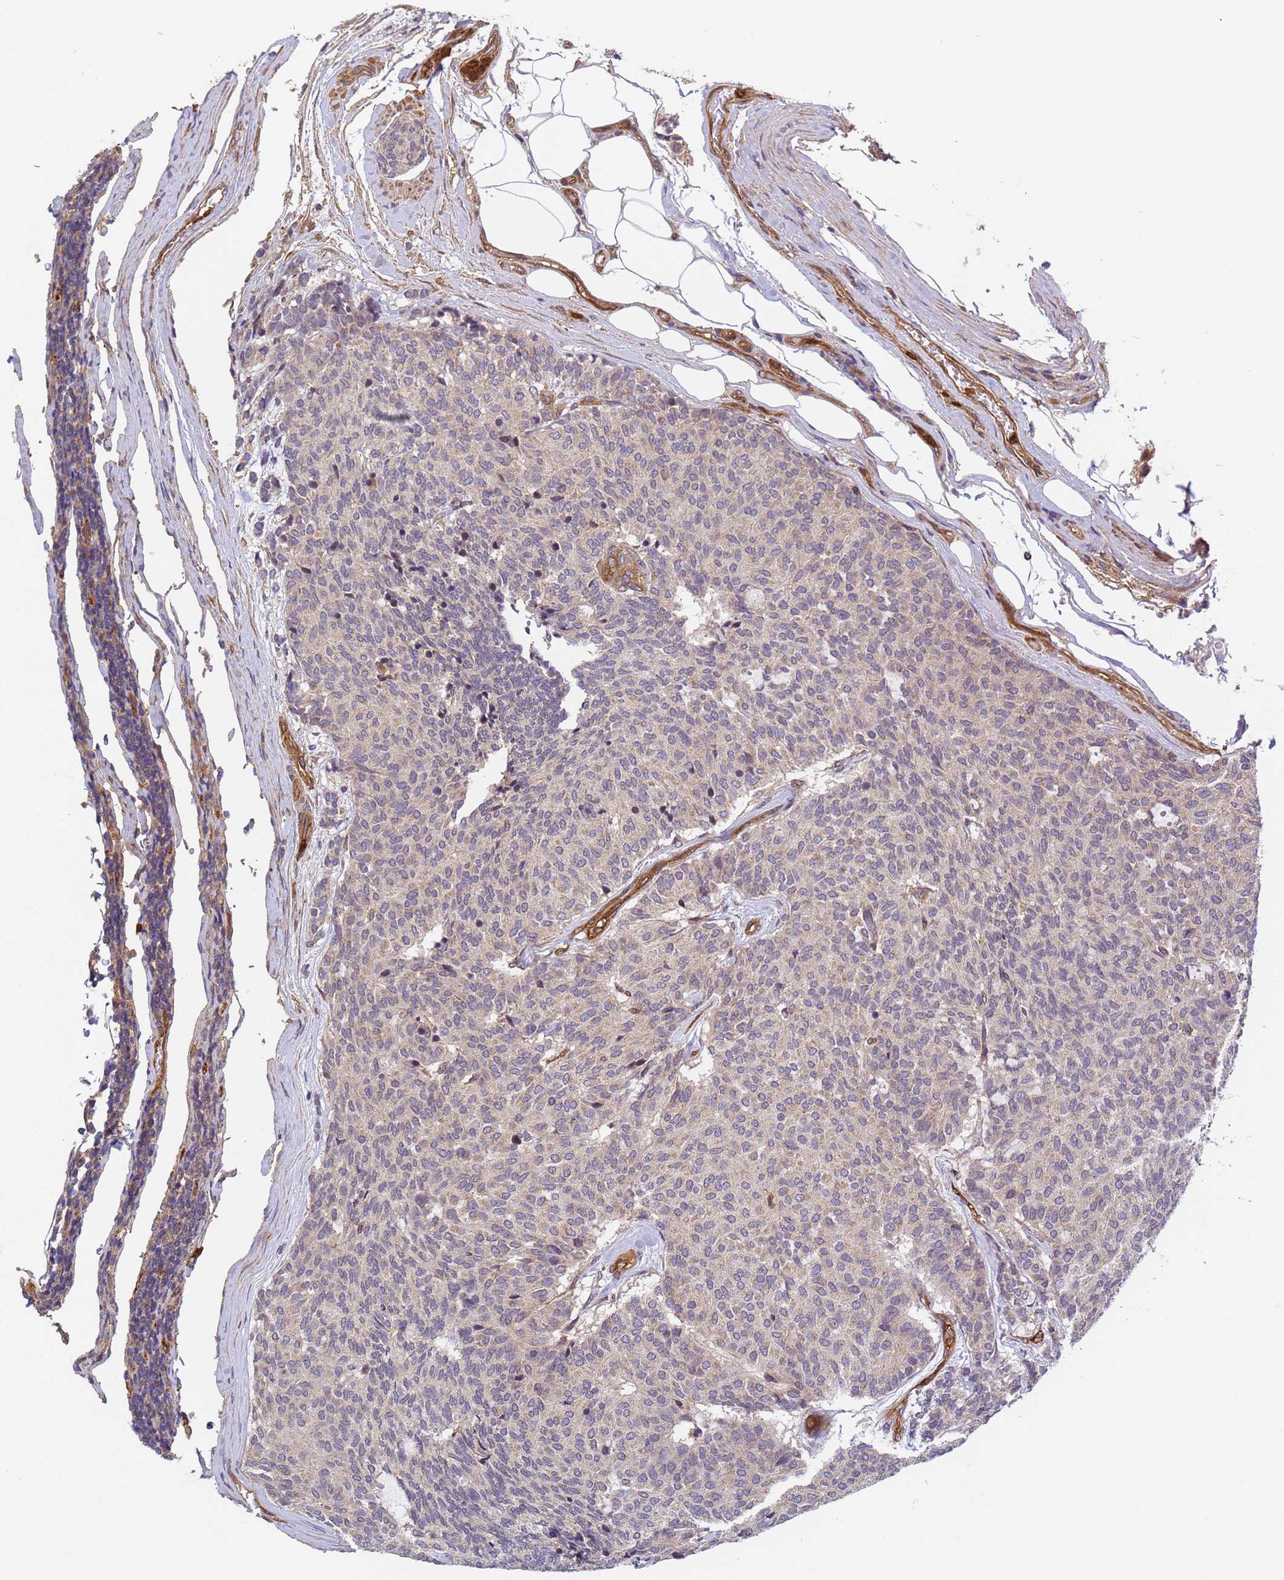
{"staining": {"intensity": "negative", "quantity": "none", "location": "none"}, "tissue": "carcinoid", "cell_type": "Tumor cells", "image_type": "cancer", "snomed": [{"axis": "morphology", "description": "Carcinoid, malignant, NOS"}, {"axis": "topography", "description": "Pancreas"}], "caption": "A micrograph of malignant carcinoid stained for a protein demonstrates no brown staining in tumor cells.", "gene": "C8orf34", "patient": {"sex": "female", "age": 54}}